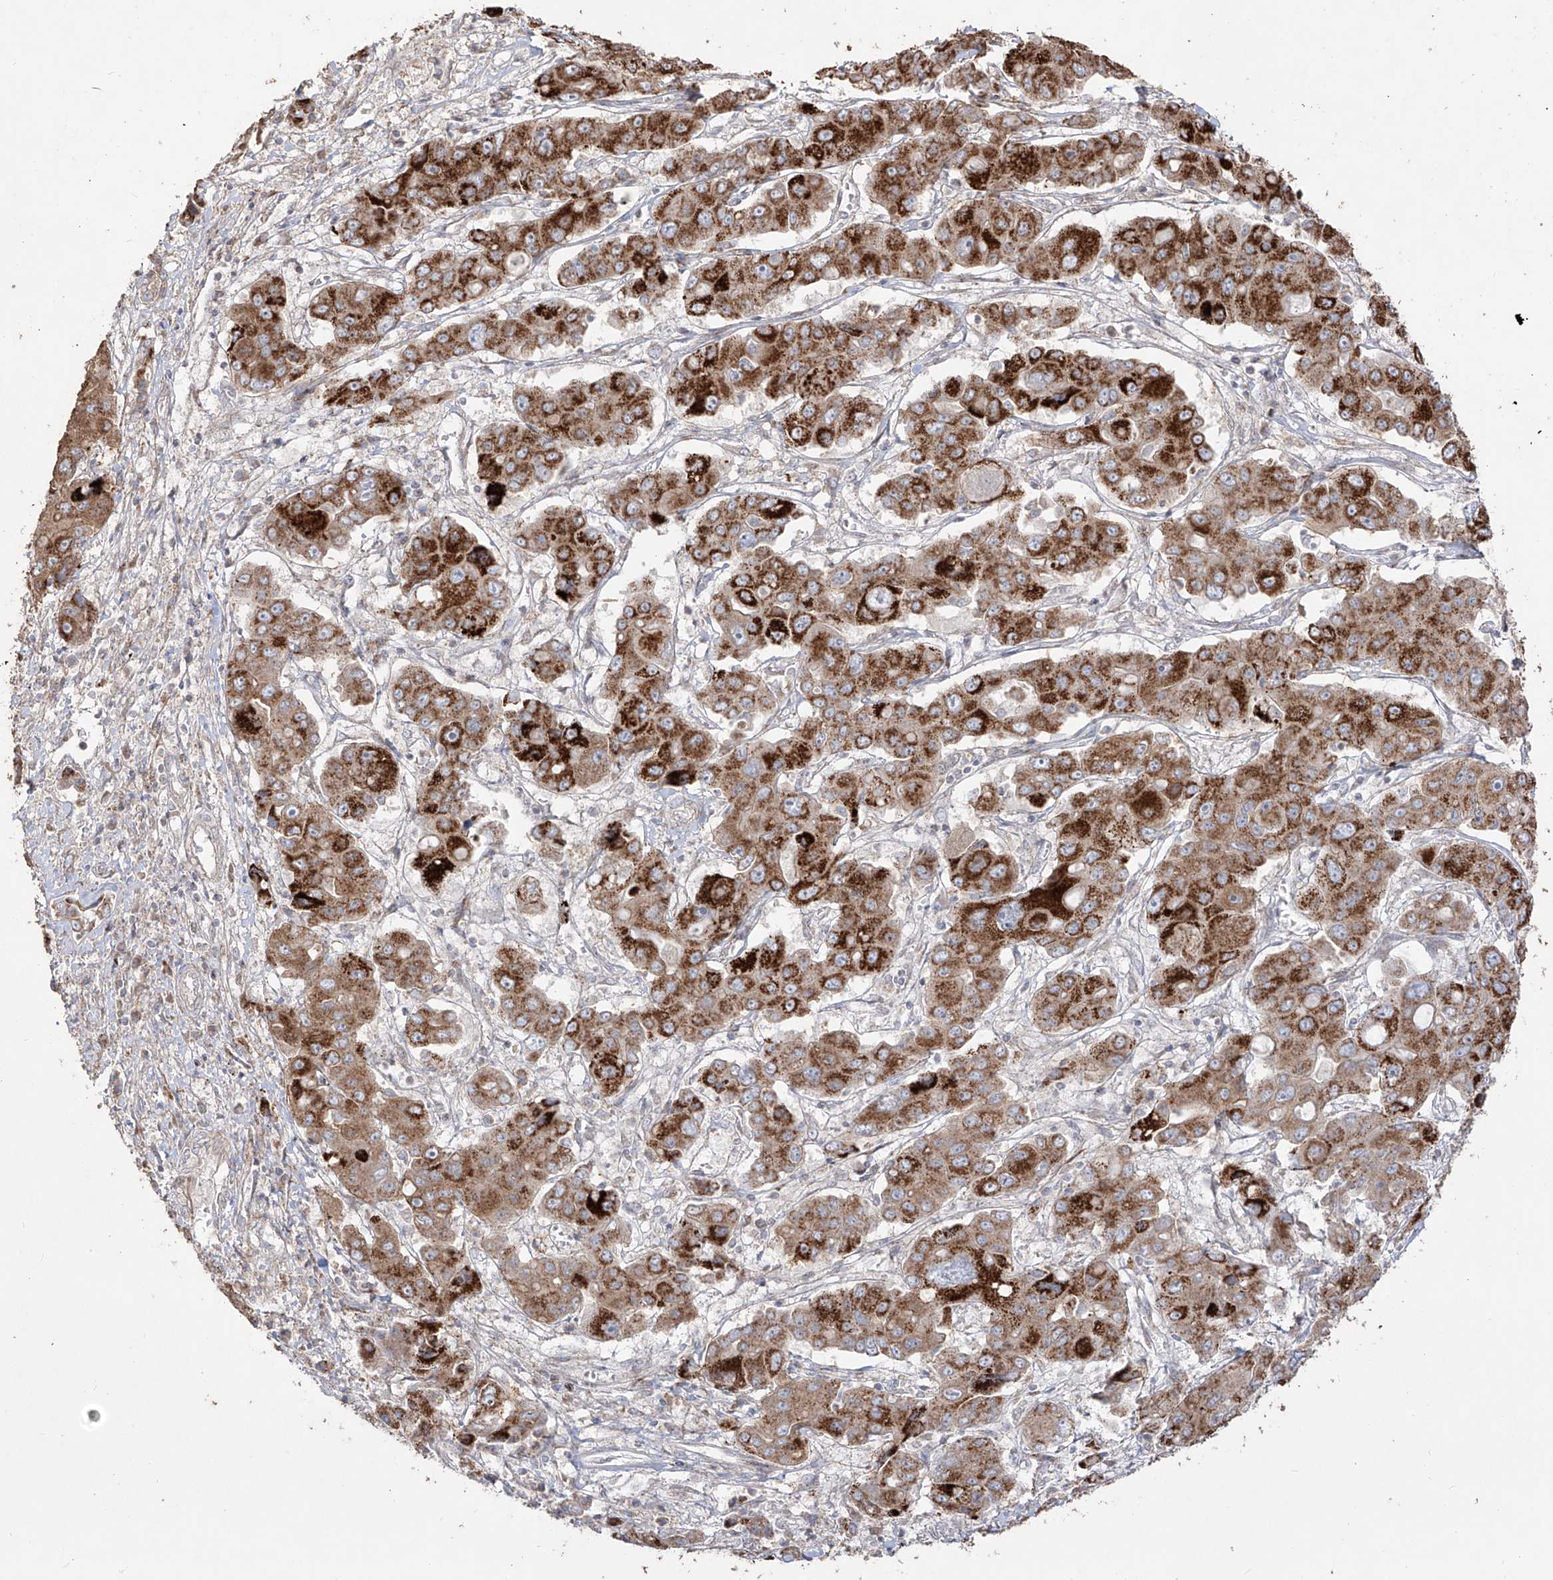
{"staining": {"intensity": "strong", "quantity": ">75%", "location": "cytoplasmic/membranous"}, "tissue": "liver cancer", "cell_type": "Tumor cells", "image_type": "cancer", "snomed": [{"axis": "morphology", "description": "Cholangiocarcinoma"}, {"axis": "topography", "description": "Liver"}], "caption": "Immunohistochemical staining of liver cancer shows high levels of strong cytoplasmic/membranous staining in approximately >75% of tumor cells. The staining is performed using DAB brown chromogen to label protein expression. The nuclei are counter-stained blue using hematoxylin.", "gene": "YKT6", "patient": {"sex": "male", "age": 67}}